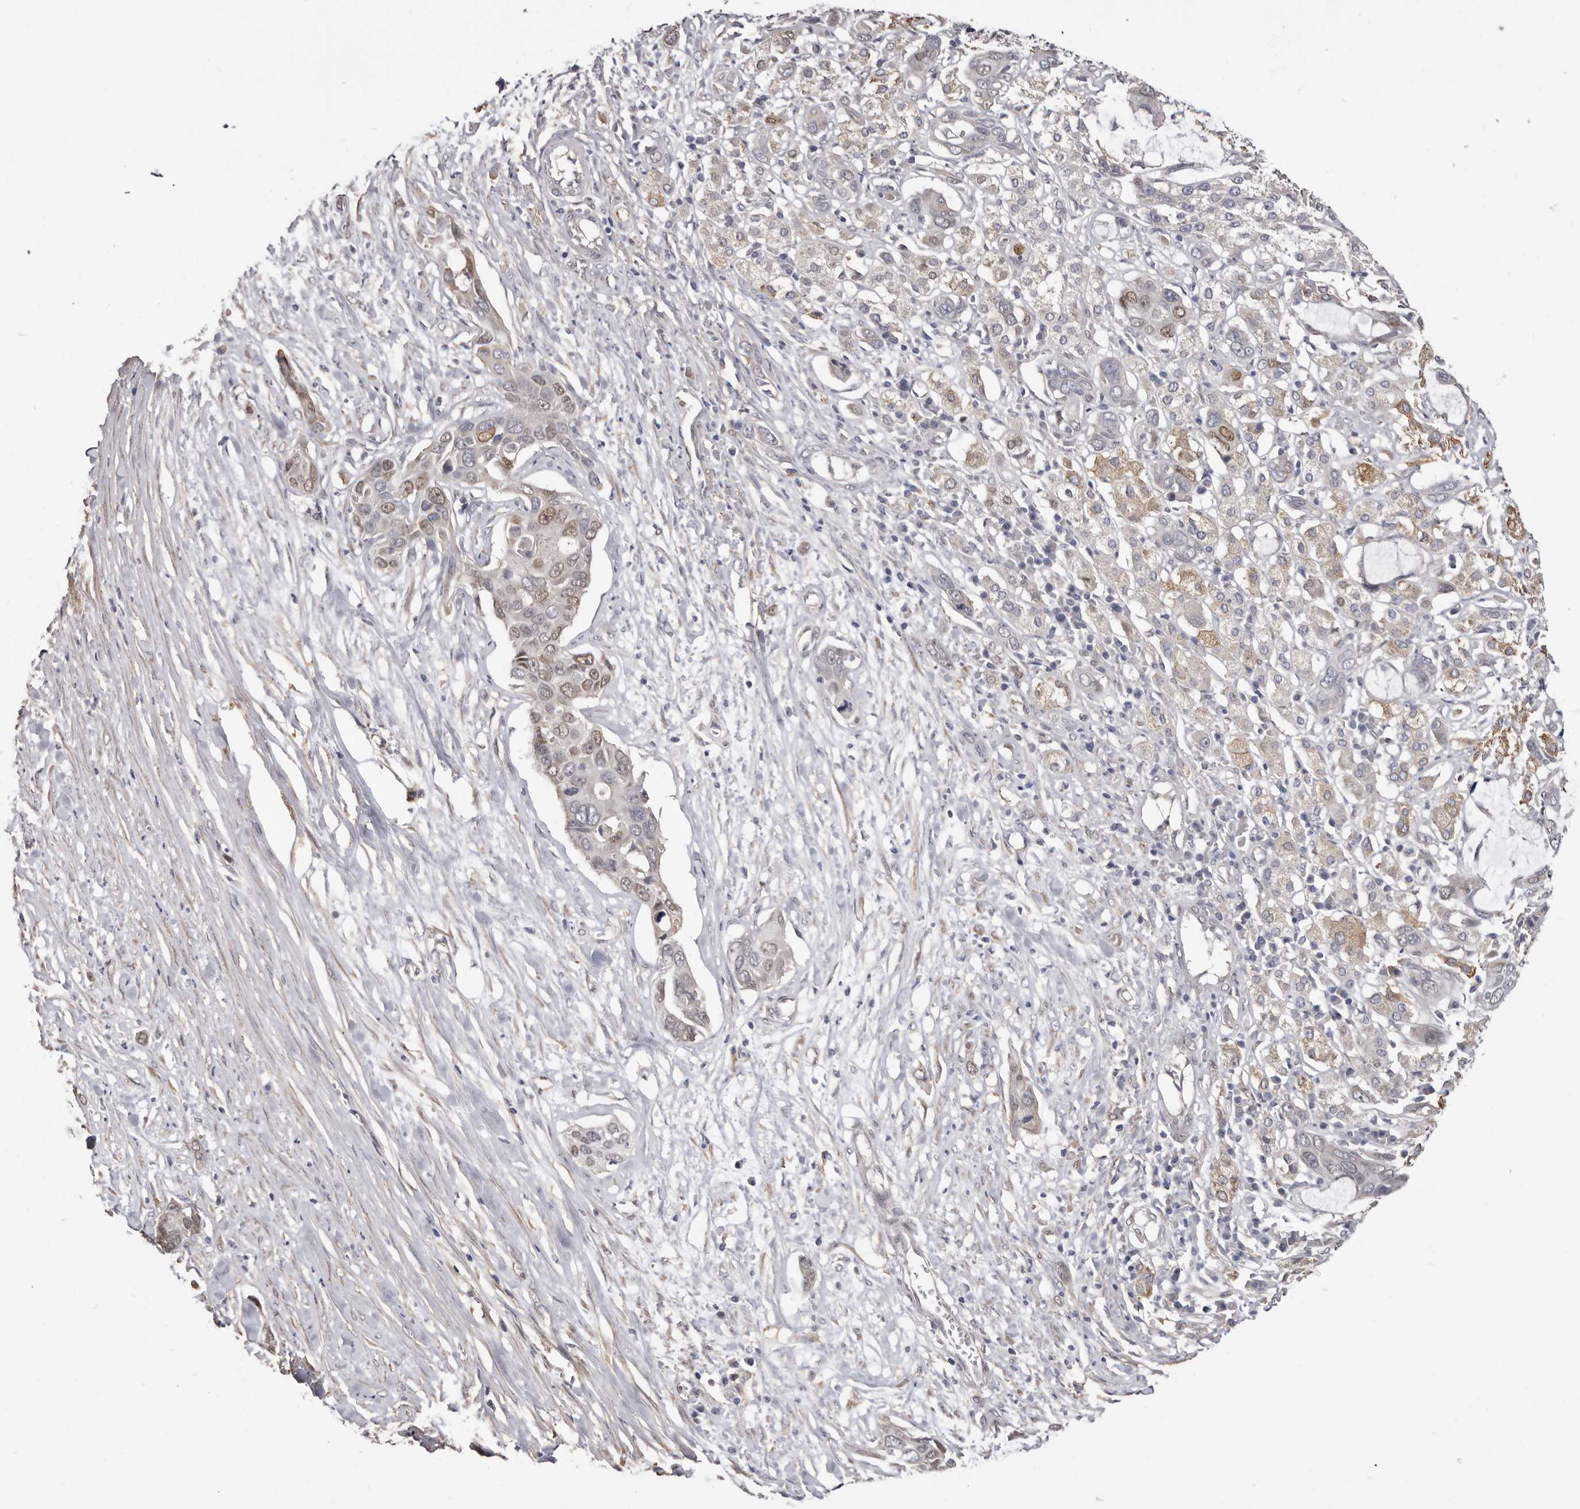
{"staining": {"intensity": "moderate", "quantity": "25%-75%", "location": "nuclear"}, "tissue": "pancreatic cancer", "cell_type": "Tumor cells", "image_type": "cancer", "snomed": [{"axis": "morphology", "description": "Adenocarcinoma, NOS"}, {"axis": "topography", "description": "Pancreas"}], "caption": "About 25%-75% of tumor cells in pancreatic cancer (adenocarcinoma) show moderate nuclear protein staining as visualized by brown immunohistochemical staining.", "gene": "KHDRBS2", "patient": {"sex": "female", "age": 60}}